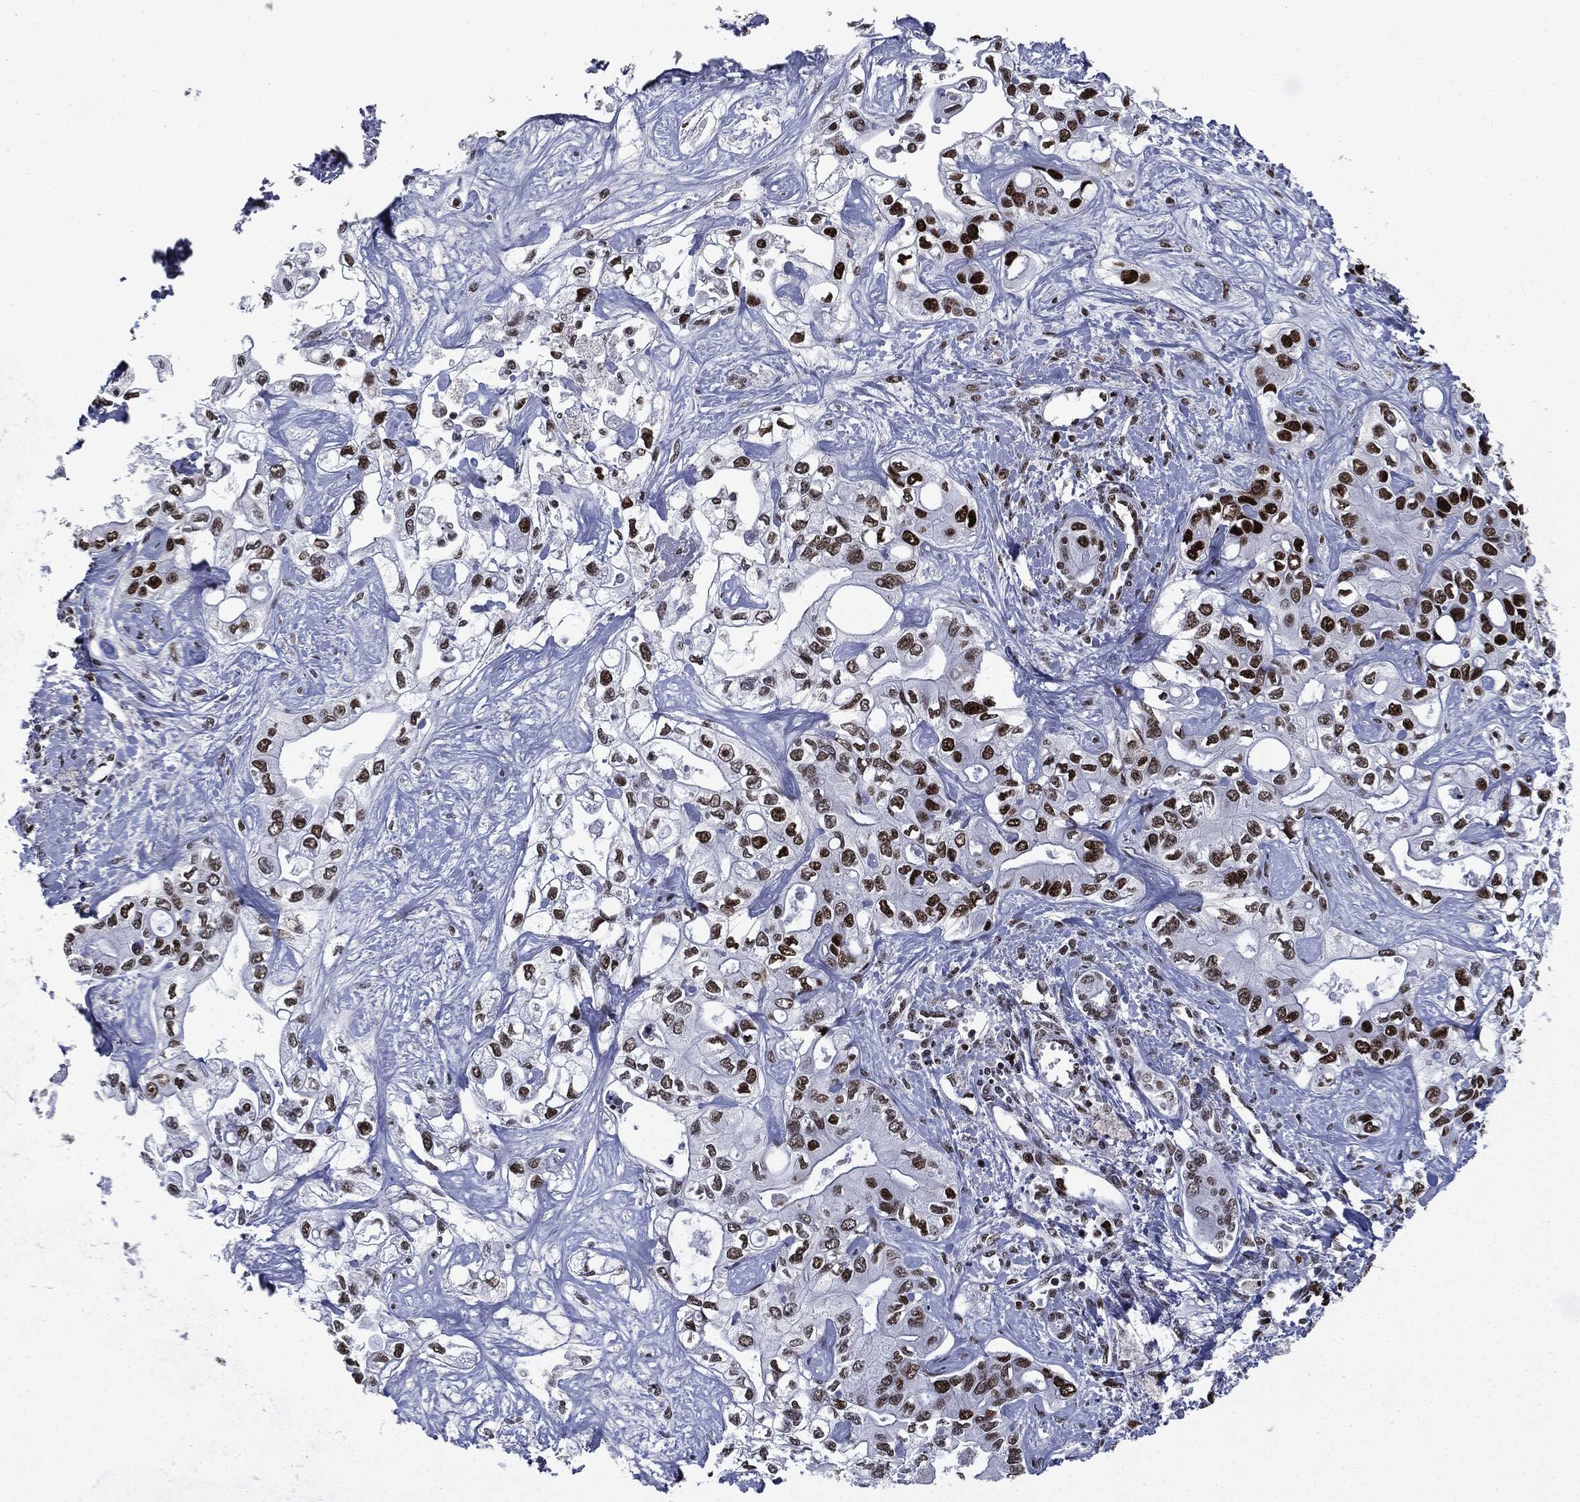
{"staining": {"intensity": "strong", "quantity": ">75%", "location": "nuclear"}, "tissue": "liver cancer", "cell_type": "Tumor cells", "image_type": "cancer", "snomed": [{"axis": "morphology", "description": "Cholangiocarcinoma"}, {"axis": "topography", "description": "Liver"}], "caption": "Liver cancer (cholangiocarcinoma) tissue displays strong nuclear positivity in about >75% of tumor cells", "gene": "MSH2", "patient": {"sex": "female", "age": 64}}